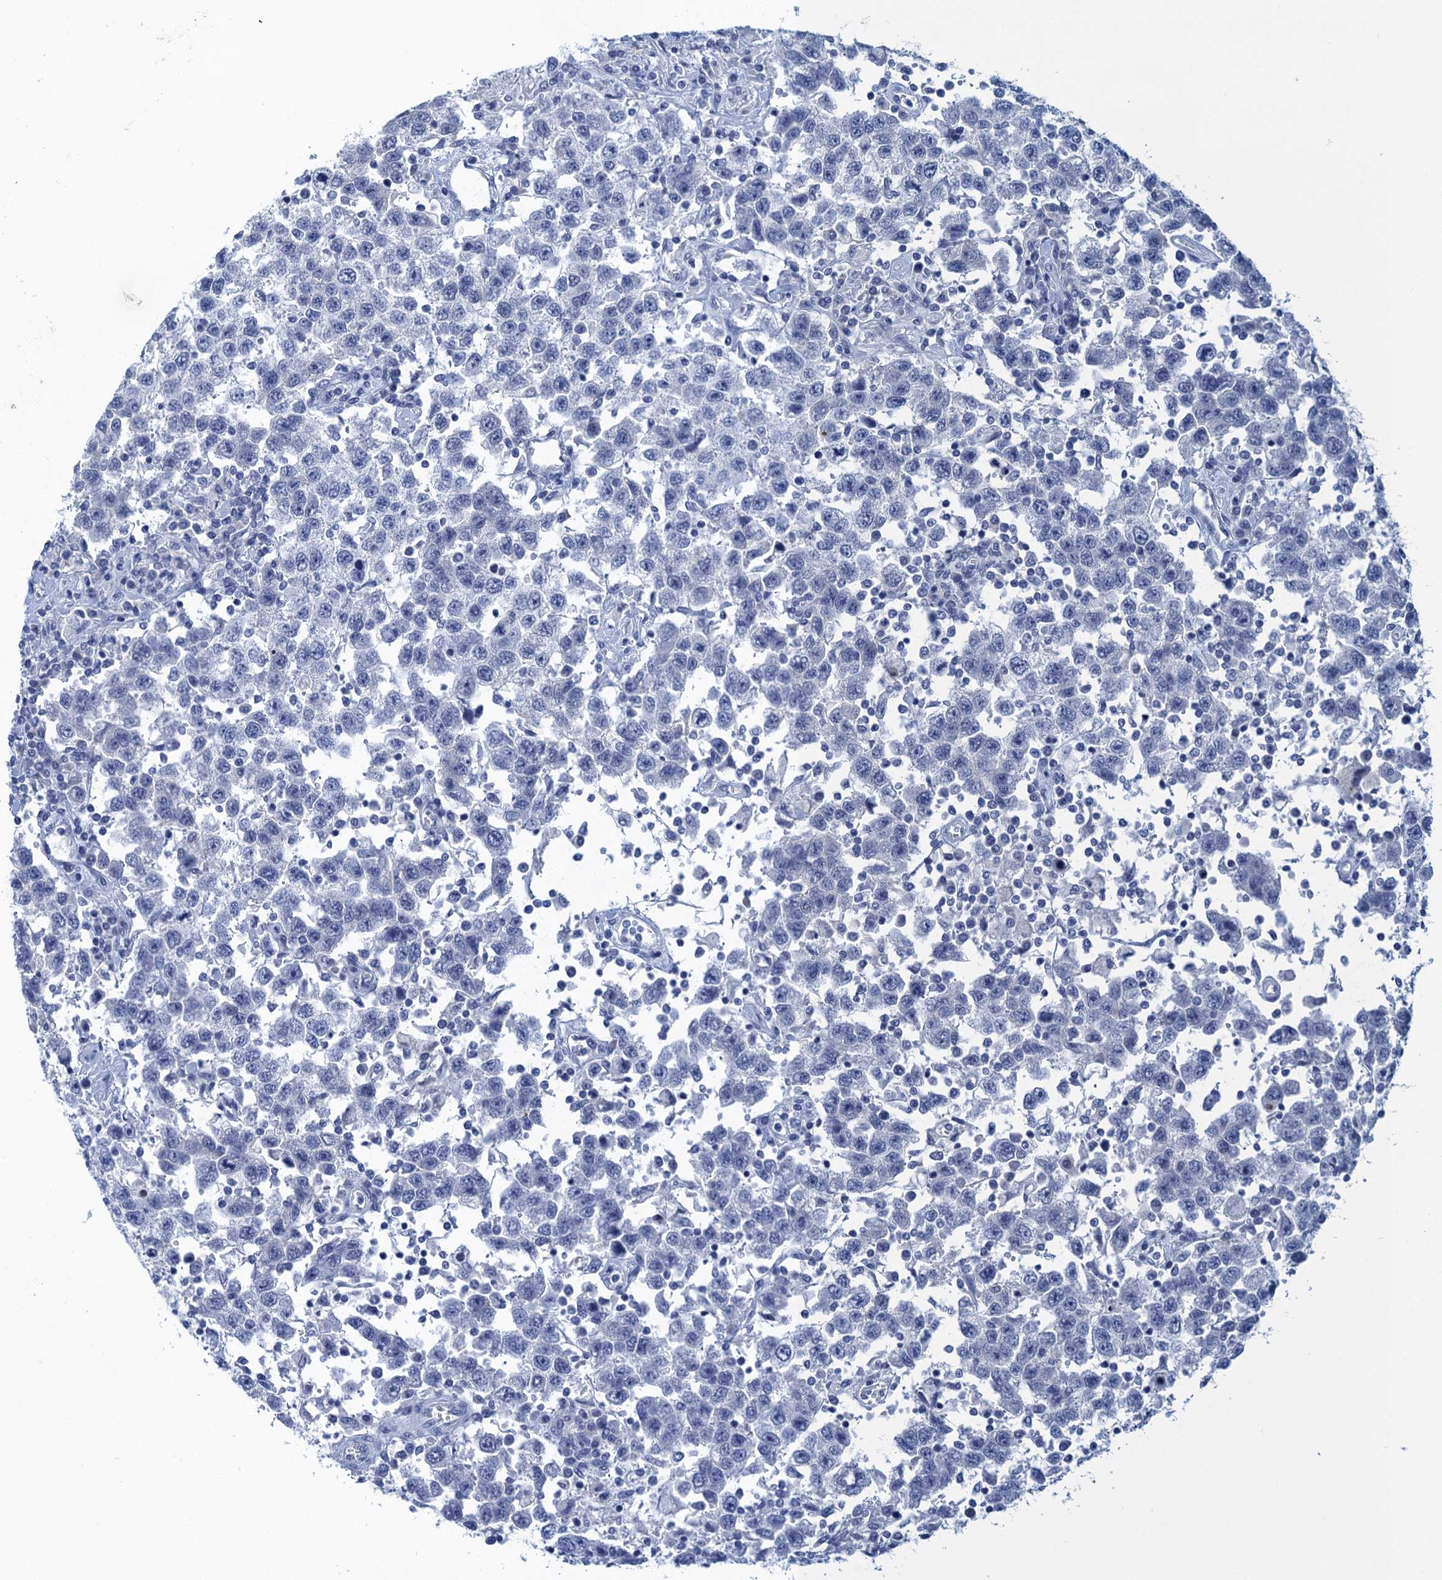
{"staining": {"intensity": "negative", "quantity": "none", "location": "none"}, "tissue": "testis cancer", "cell_type": "Tumor cells", "image_type": "cancer", "snomed": [{"axis": "morphology", "description": "Seminoma, NOS"}, {"axis": "topography", "description": "Testis"}], "caption": "A histopathology image of human seminoma (testis) is negative for staining in tumor cells. (DAB (3,3'-diaminobenzidine) IHC visualized using brightfield microscopy, high magnification).", "gene": "SCEL", "patient": {"sex": "male", "age": 41}}